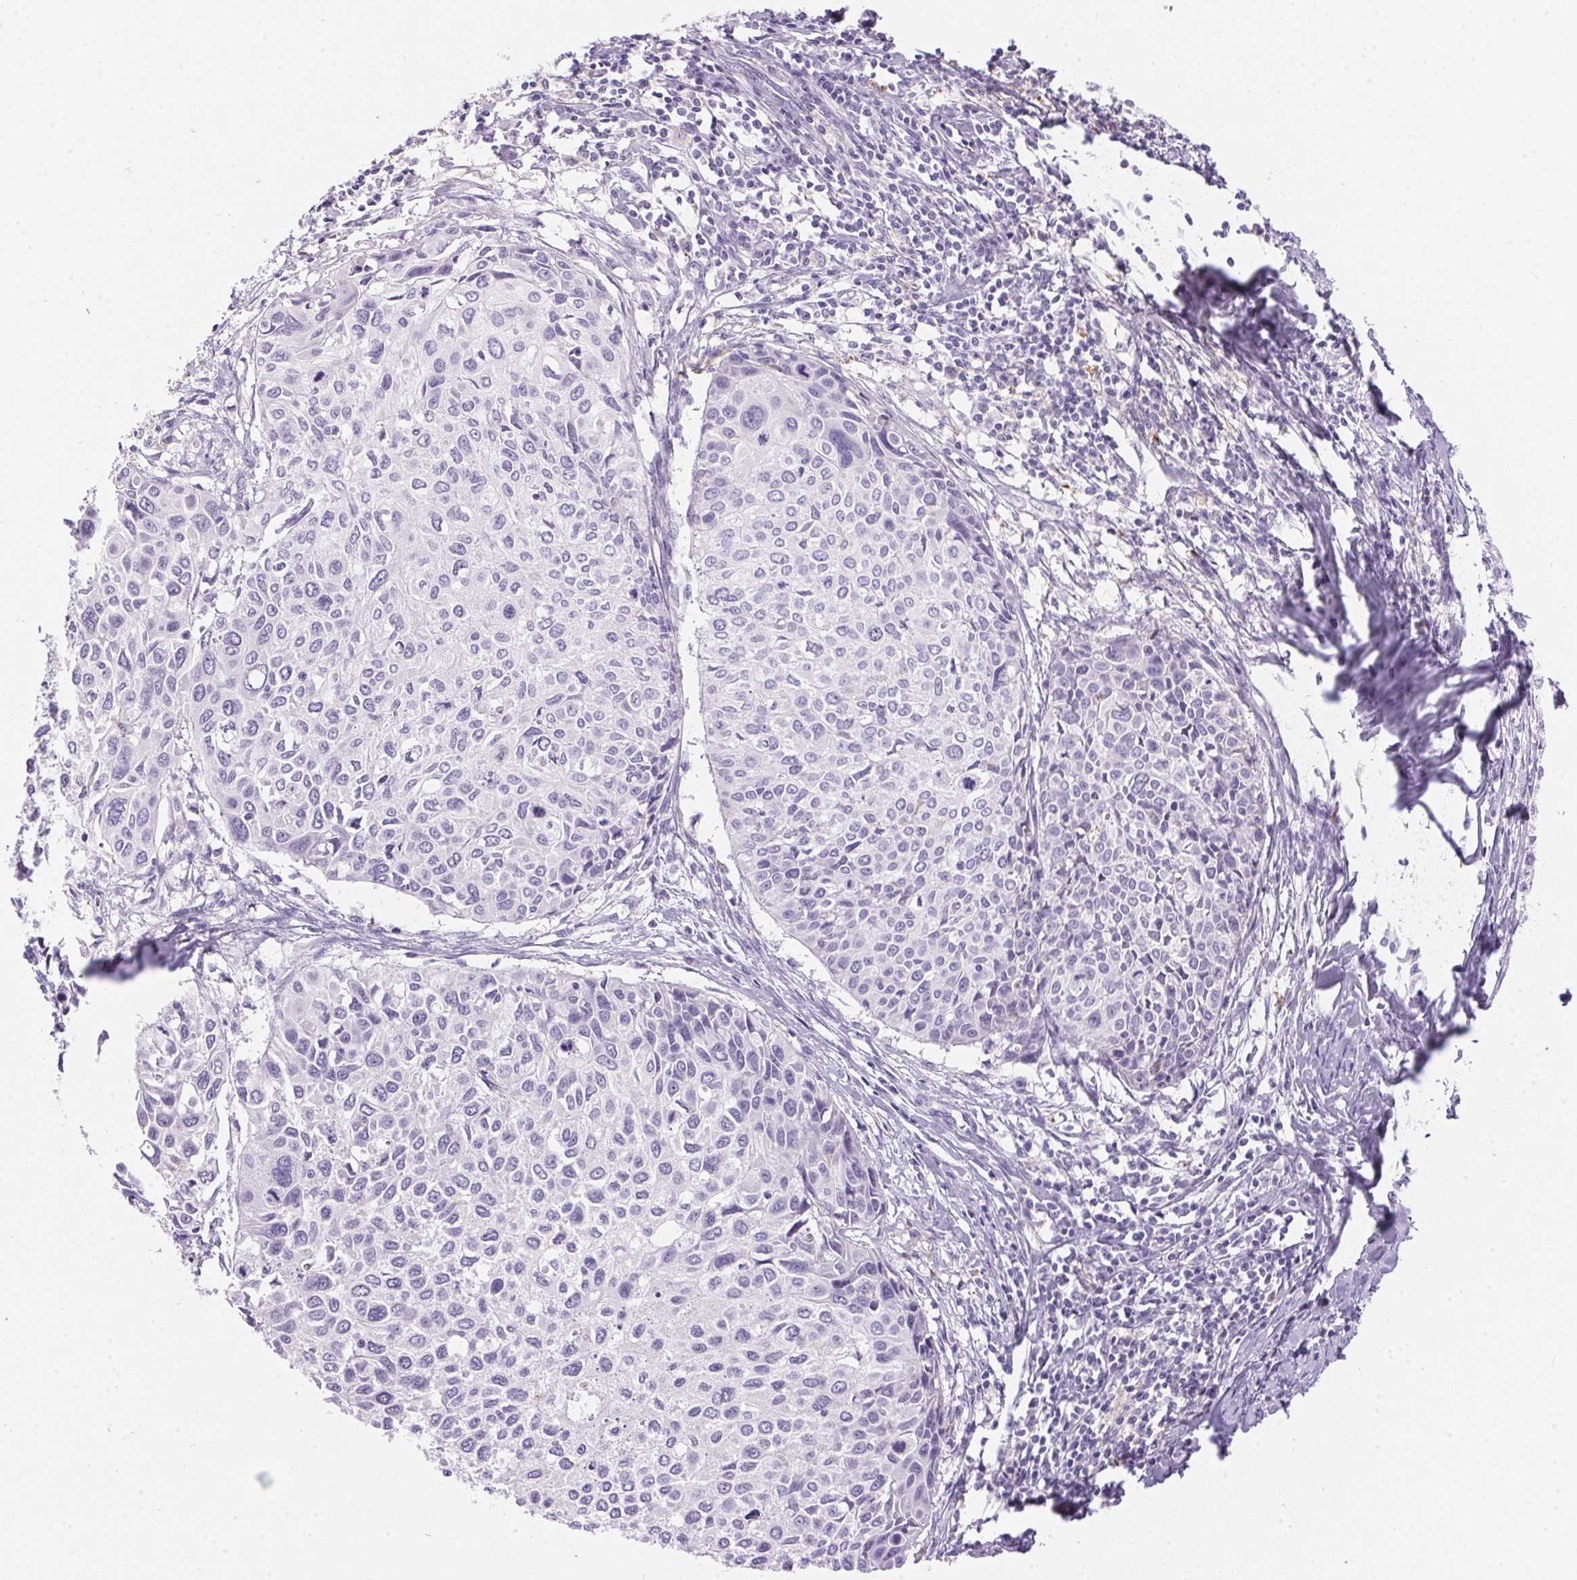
{"staining": {"intensity": "negative", "quantity": "none", "location": "none"}, "tissue": "cervical cancer", "cell_type": "Tumor cells", "image_type": "cancer", "snomed": [{"axis": "morphology", "description": "Squamous cell carcinoma, NOS"}, {"axis": "topography", "description": "Cervix"}], "caption": "The immunohistochemistry histopathology image has no significant expression in tumor cells of cervical cancer (squamous cell carcinoma) tissue.", "gene": "PNLIPRP3", "patient": {"sex": "female", "age": 50}}